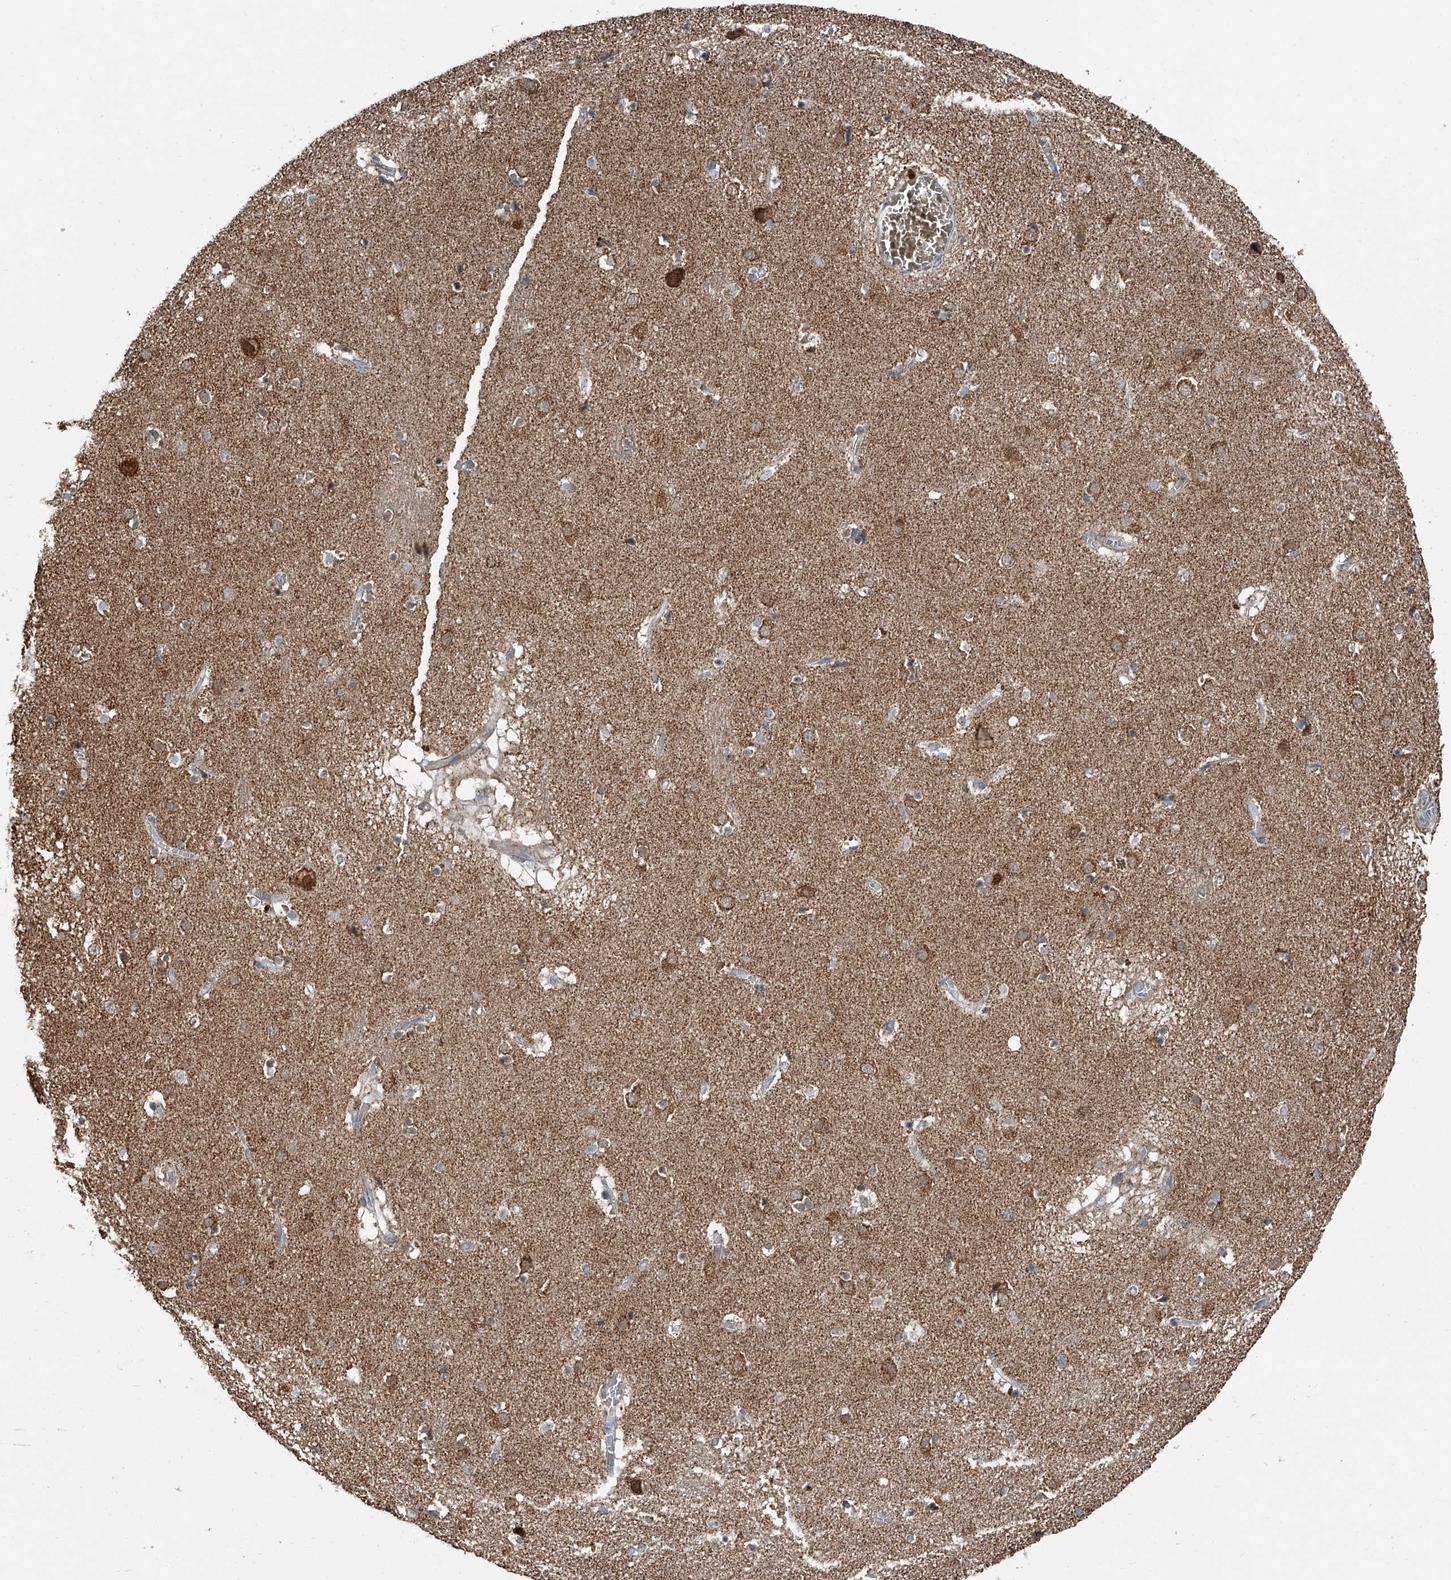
{"staining": {"intensity": "moderate", "quantity": "<25%", "location": "cytoplasmic/membranous,nuclear"}, "tissue": "caudate", "cell_type": "Glial cells", "image_type": "normal", "snomed": [{"axis": "morphology", "description": "Normal tissue, NOS"}, {"axis": "topography", "description": "Lateral ventricle wall"}], "caption": "There is low levels of moderate cytoplasmic/membranous,nuclear staining in glial cells of normal caudate, as demonstrated by immunohistochemical staining (brown color).", "gene": "CHRNA7", "patient": {"sex": "male", "age": 70}}